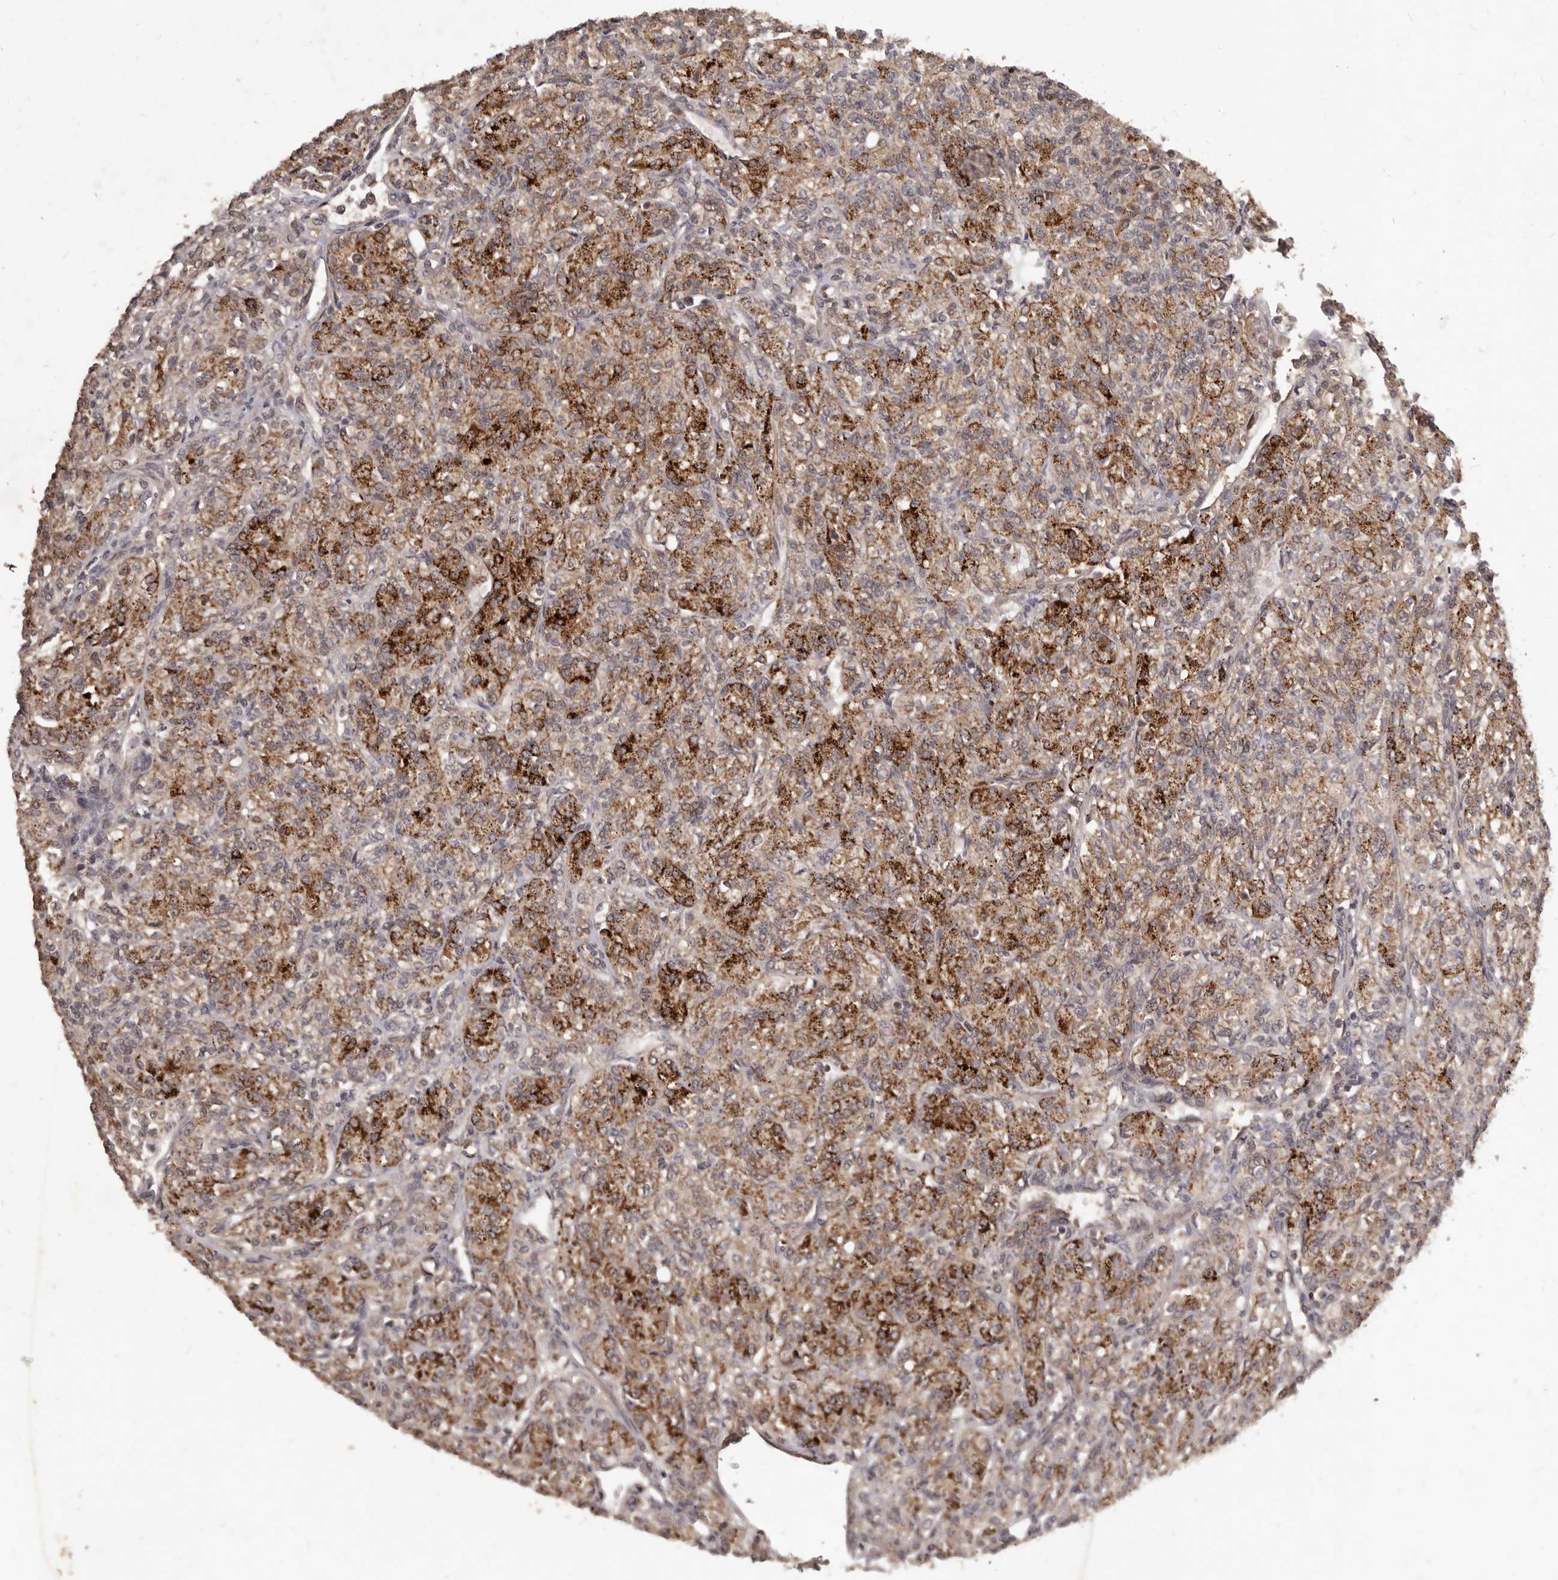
{"staining": {"intensity": "strong", "quantity": "25%-75%", "location": "cytoplasmic/membranous"}, "tissue": "renal cancer", "cell_type": "Tumor cells", "image_type": "cancer", "snomed": [{"axis": "morphology", "description": "Adenocarcinoma, NOS"}, {"axis": "topography", "description": "Kidney"}], "caption": "Renal cancer stained for a protein shows strong cytoplasmic/membranous positivity in tumor cells. The staining is performed using DAB brown chromogen to label protein expression. The nuclei are counter-stained blue using hematoxylin.", "gene": "MTO1", "patient": {"sex": "male", "age": 77}}